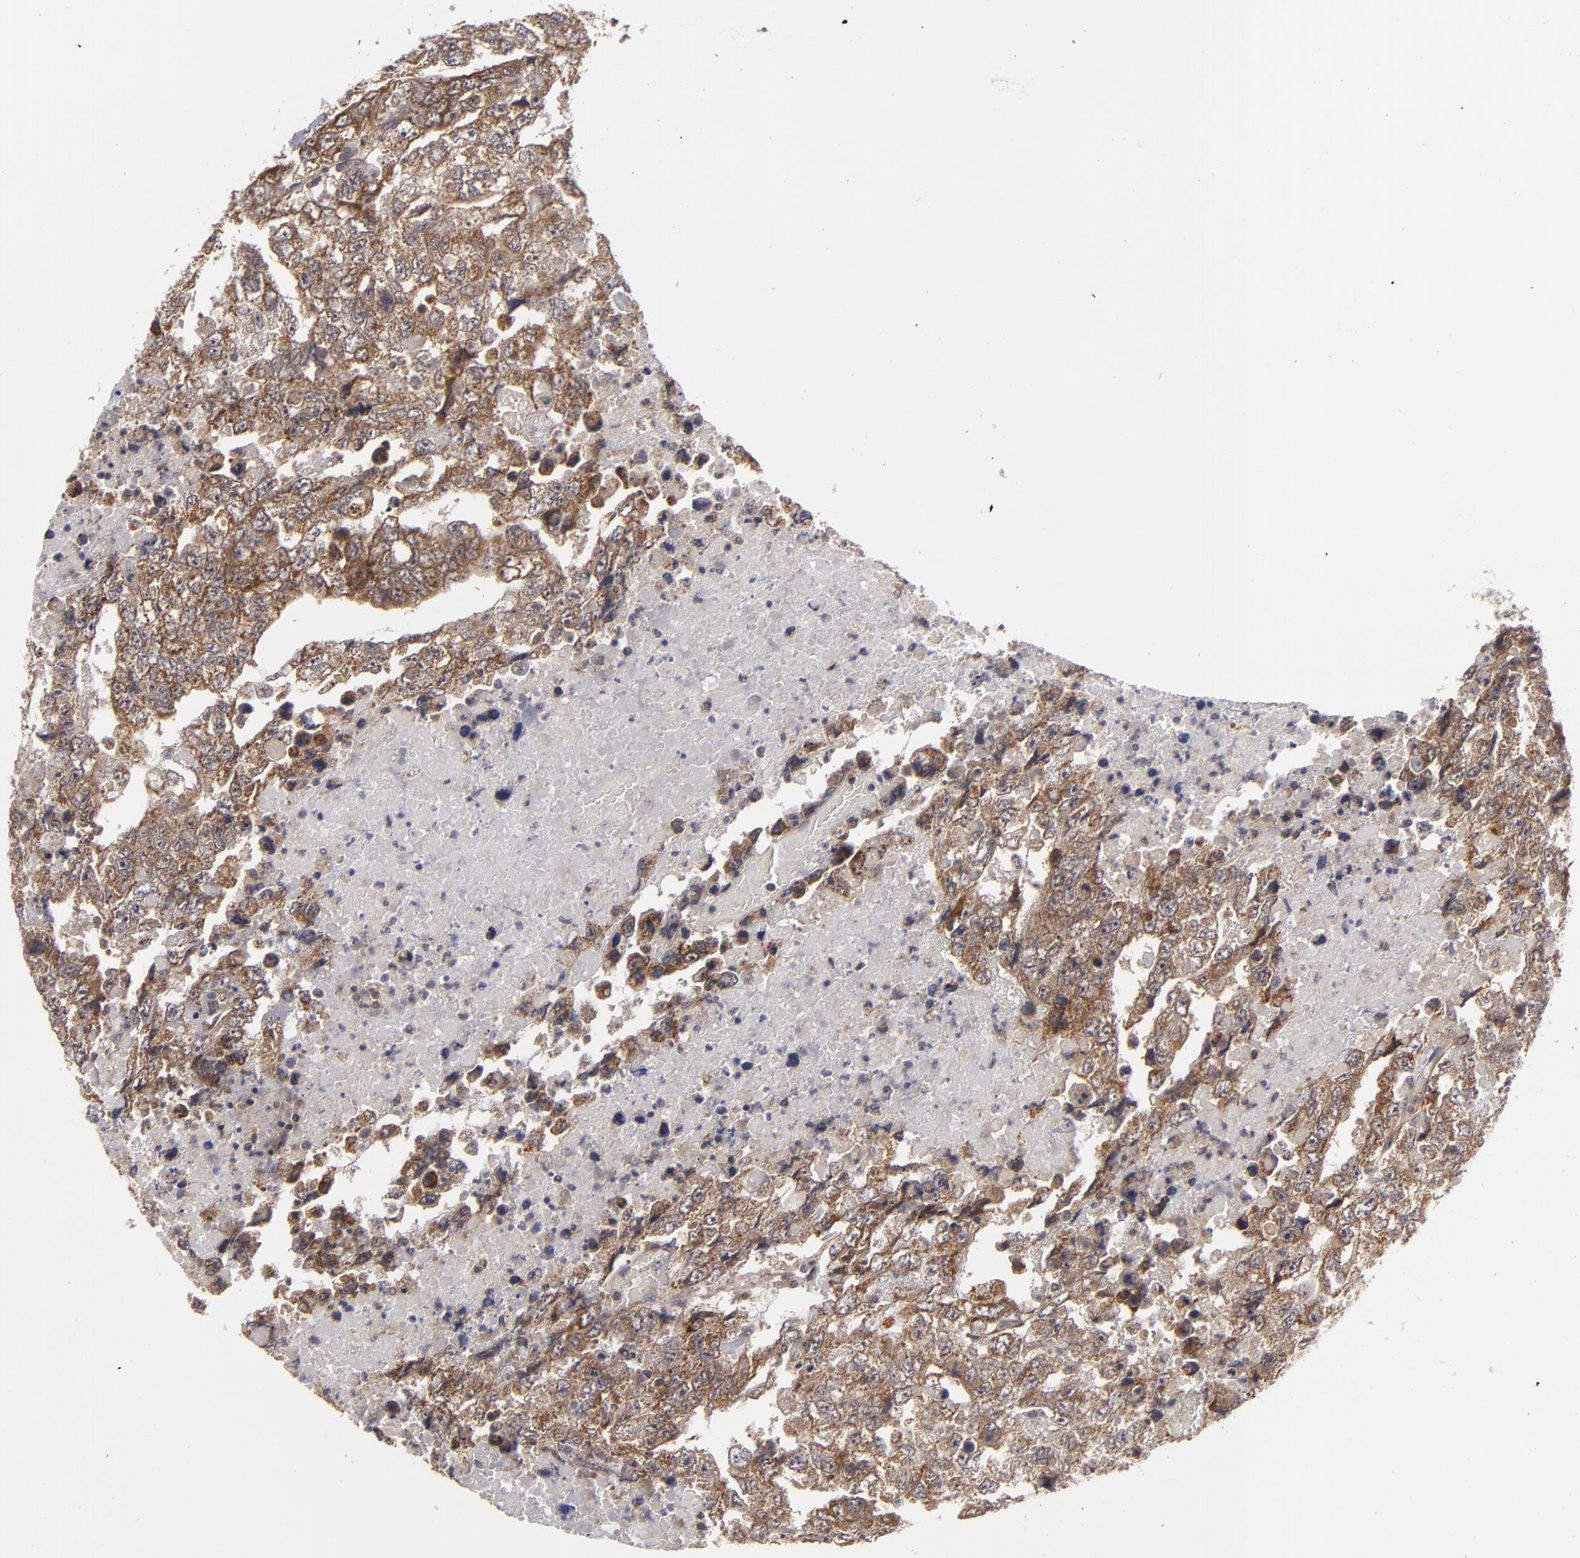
{"staining": {"intensity": "moderate", "quantity": ">75%", "location": "cytoplasmic/membranous"}, "tissue": "testis cancer", "cell_type": "Tumor cells", "image_type": "cancer", "snomed": [{"axis": "morphology", "description": "Carcinoma, Embryonal, NOS"}, {"axis": "topography", "description": "Testis"}], "caption": "Protein expression analysis of testis cancer (embryonal carcinoma) shows moderate cytoplasmic/membranous staining in approximately >75% of tumor cells.", "gene": "BMP6", "patient": {"sex": "male", "age": 36}}